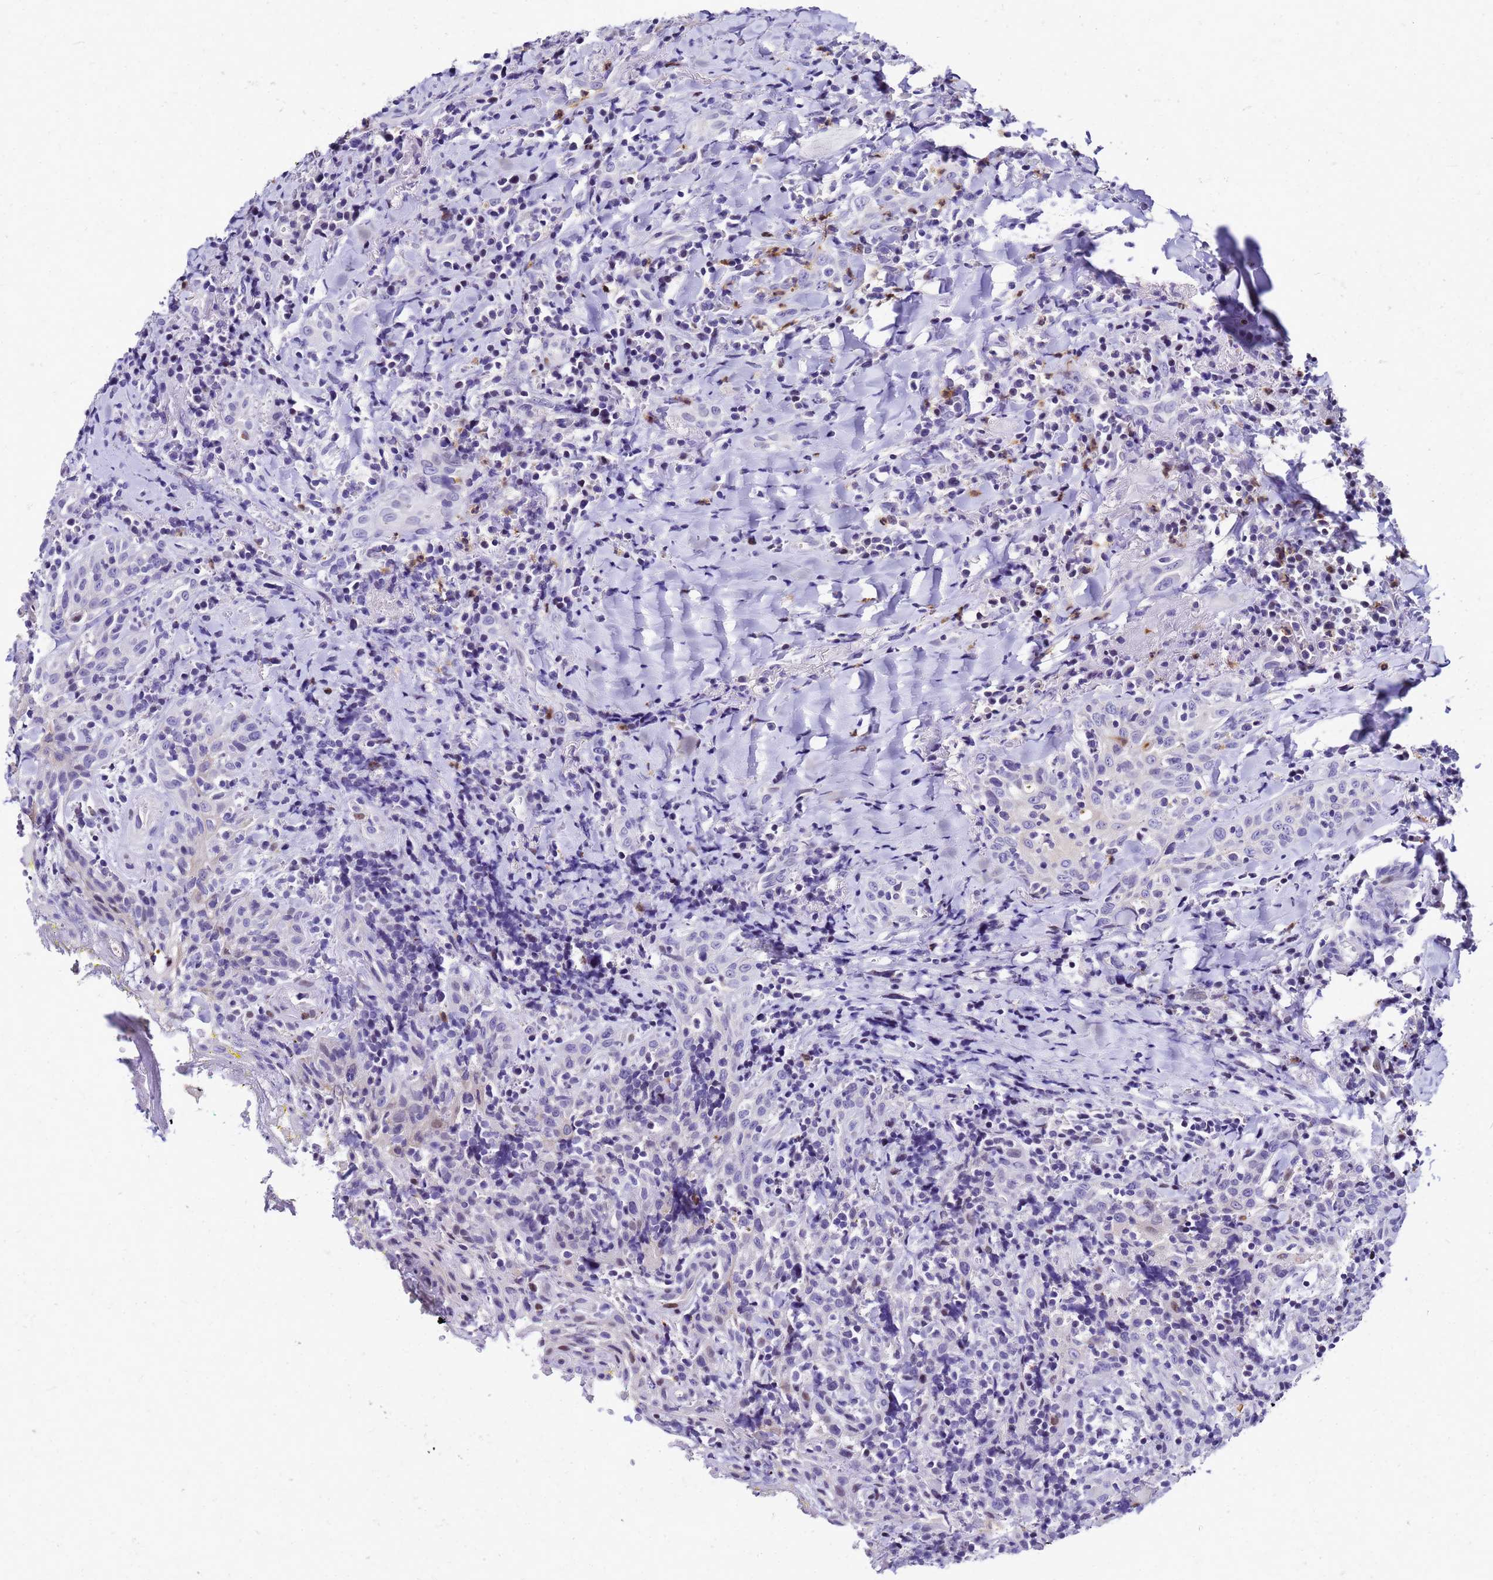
{"staining": {"intensity": "negative", "quantity": "none", "location": "none"}, "tissue": "head and neck cancer", "cell_type": "Tumor cells", "image_type": "cancer", "snomed": [{"axis": "morphology", "description": "Squamous cell carcinoma, NOS"}, {"axis": "topography", "description": "Head-Neck"}], "caption": "This image is of head and neck cancer stained with IHC to label a protein in brown with the nuclei are counter-stained blue. There is no positivity in tumor cells.", "gene": "SMIM21", "patient": {"sex": "female", "age": 70}}